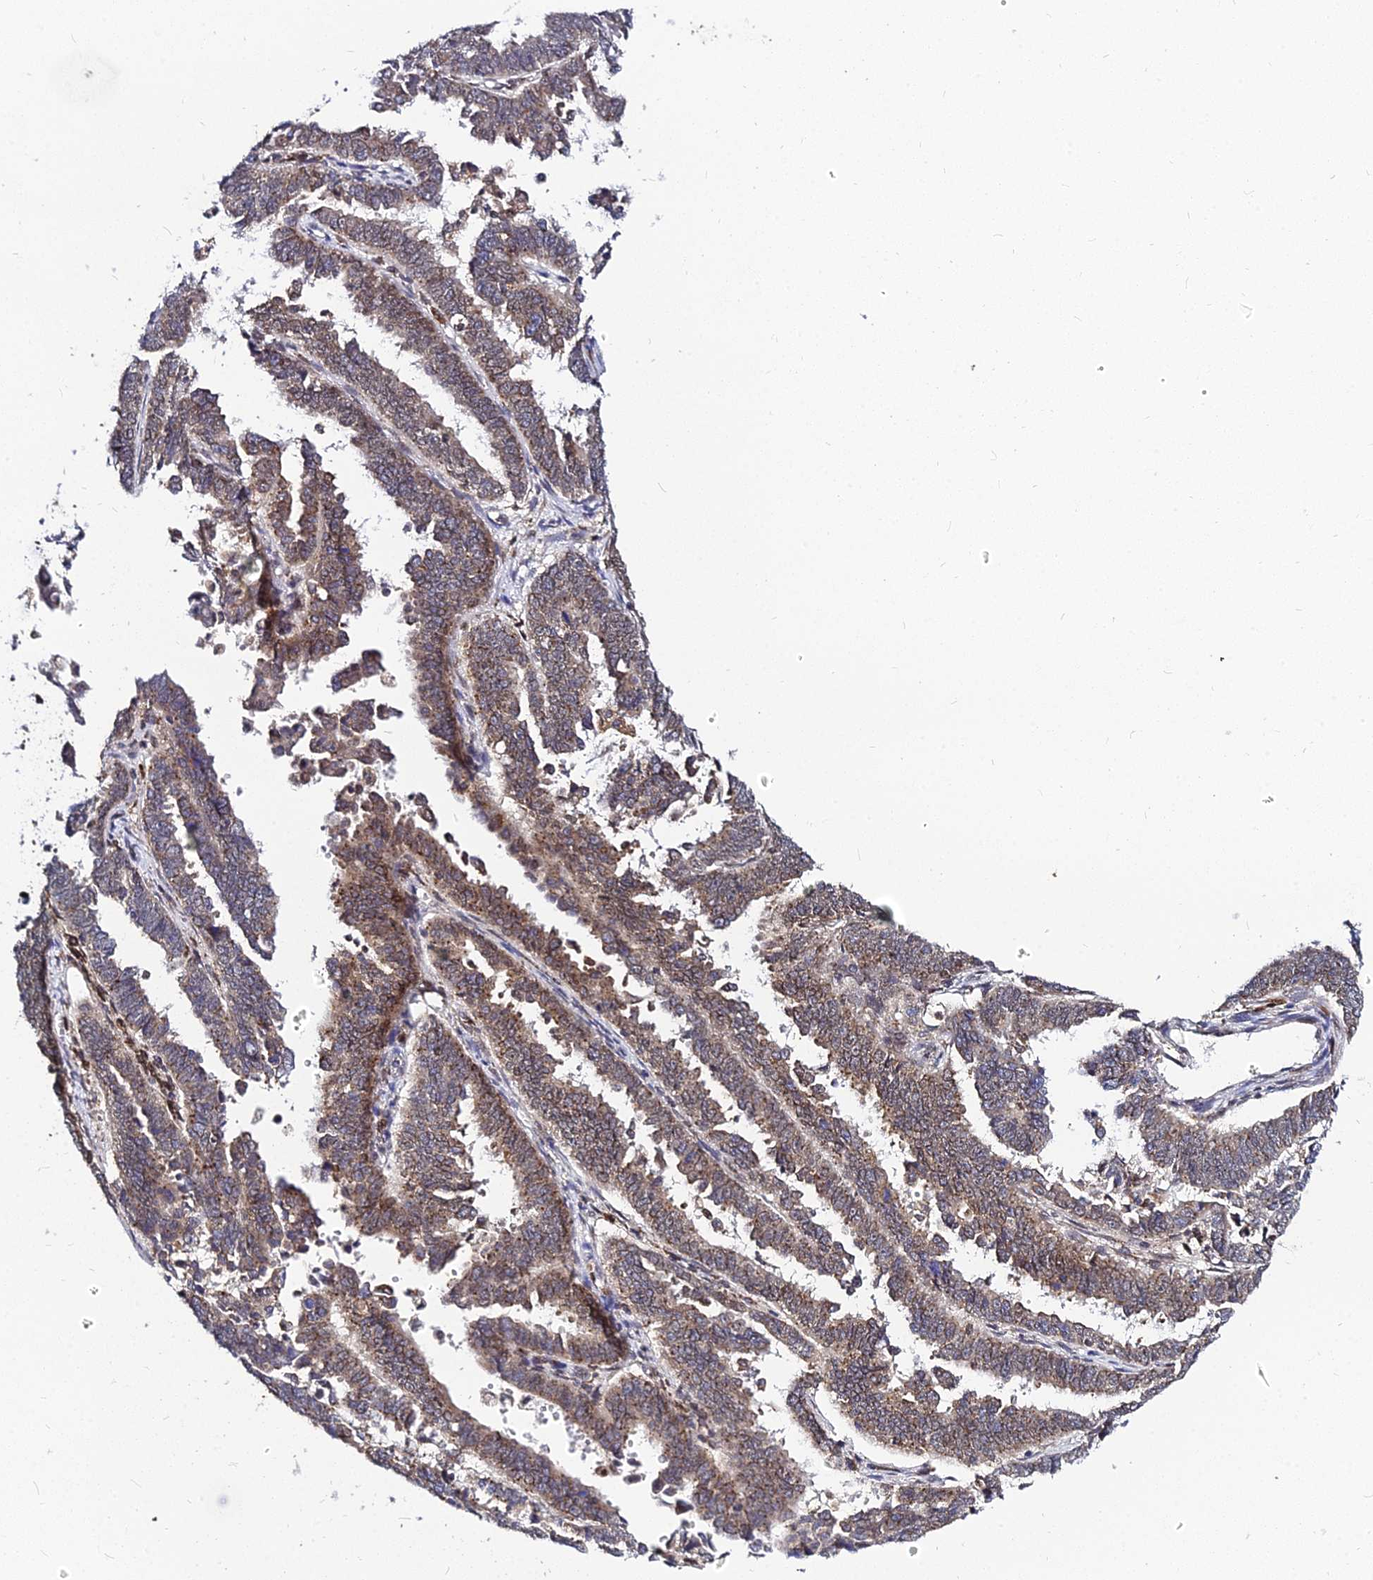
{"staining": {"intensity": "moderate", "quantity": ">75%", "location": "cytoplasmic/membranous"}, "tissue": "endometrial cancer", "cell_type": "Tumor cells", "image_type": "cancer", "snomed": [{"axis": "morphology", "description": "Adenocarcinoma, NOS"}, {"axis": "topography", "description": "Endometrium"}], "caption": "An image of human endometrial cancer (adenocarcinoma) stained for a protein displays moderate cytoplasmic/membranous brown staining in tumor cells.", "gene": "RNF121", "patient": {"sex": "female", "age": 75}}